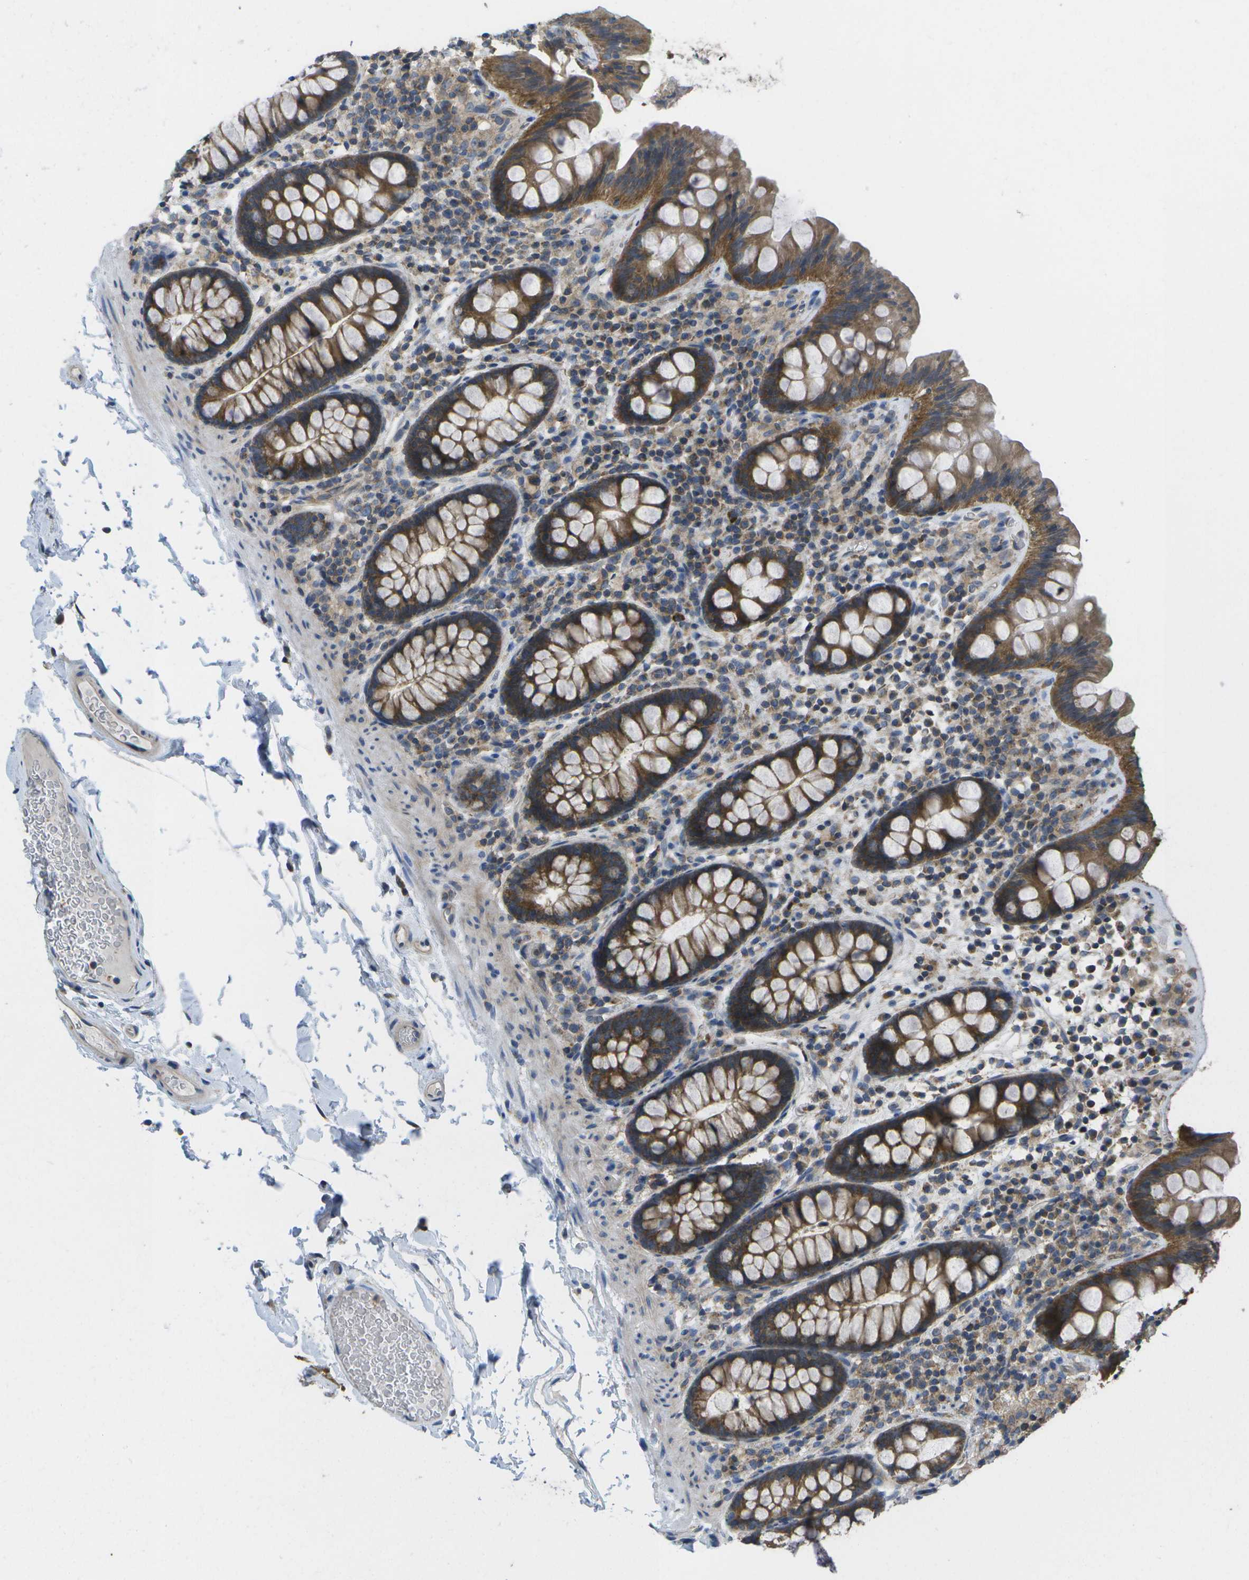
{"staining": {"intensity": "moderate", "quantity": ">75%", "location": "cytoplasmic/membranous"}, "tissue": "colon", "cell_type": "Endothelial cells", "image_type": "normal", "snomed": [{"axis": "morphology", "description": "Normal tissue, NOS"}, {"axis": "topography", "description": "Colon"}], "caption": "Brown immunohistochemical staining in unremarkable human colon reveals moderate cytoplasmic/membranous expression in approximately >75% of endothelial cells. Immunohistochemistry (ihc) stains the protein in brown and the nuclei are stained blue.", "gene": "DPM3", "patient": {"sex": "female", "age": 80}}